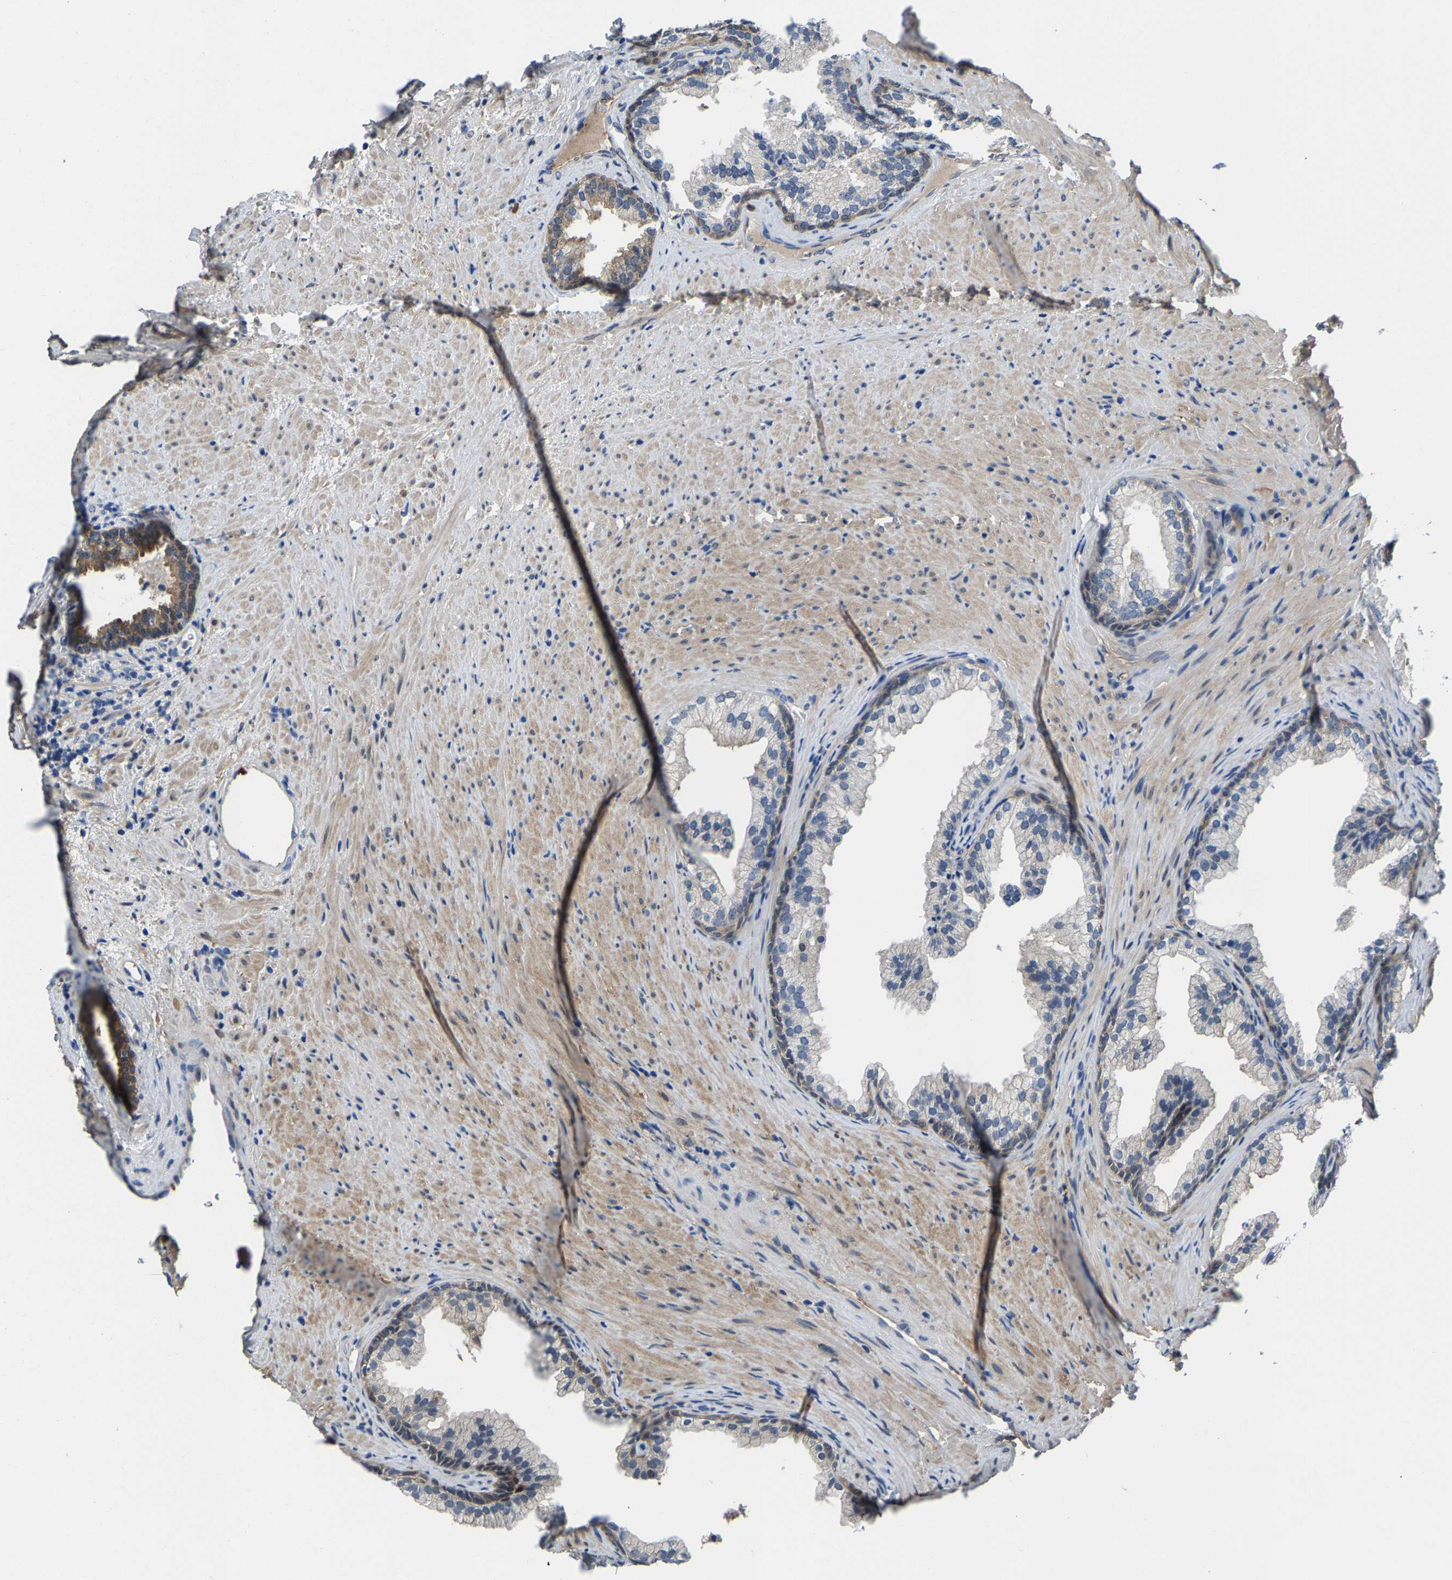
{"staining": {"intensity": "weak", "quantity": "25%-75%", "location": "cytoplasmic/membranous"}, "tissue": "prostate", "cell_type": "Glandular cells", "image_type": "normal", "snomed": [{"axis": "morphology", "description": "Normal tissue, NOS"}, {"axis": "topography", "description": "Prostate"}], "caption": "DAB (3,3'-diaminobenzidine) immunohistochemical staining of normal human prostate exhibits weak cytoplasmic/membranous protein positivity in about 25%-75% of glandular cells.", "gene": "SSH3", "patient": {"sex": "male", "age": 76}}